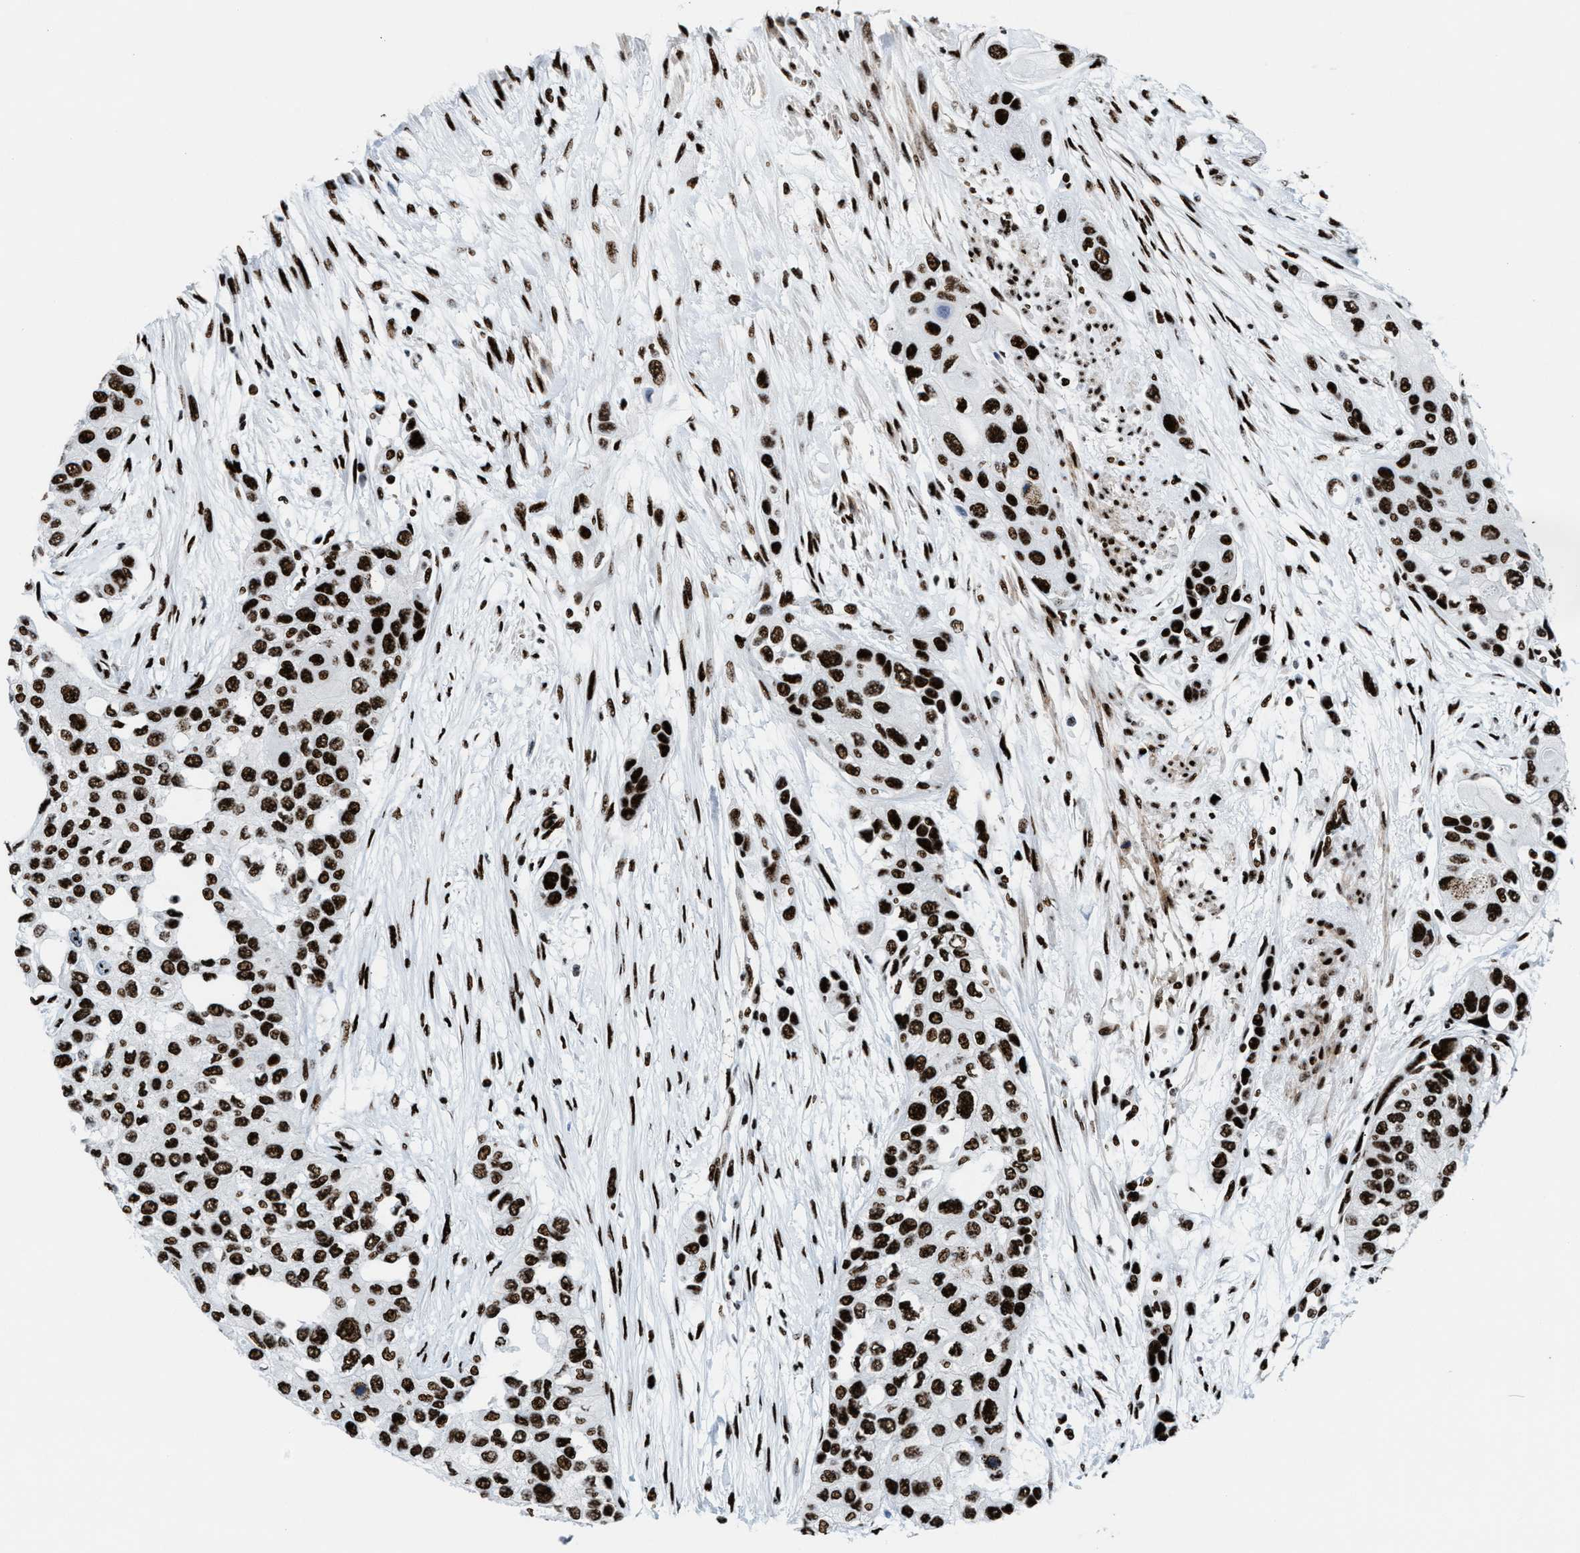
{"staining": {"intensity": "strong", "quantity": ">75%", "location": "nuclear"}, "tissue": "urothelial cancer", "cell_type": "Tumor cells", "image_type": "cancer", "snomed": [{"axis": "morphology", "description": "Urothelial carcinoma, High grade"}, {"axis": "topography", "description": "Urinary bladder"}], "caption": "IHC (DAB) staining of human high-grade urothelial carcinoma reveals strong nuclear protein positivity in about >75% of tumor cells.", "gene": "NONO", "patient": {"sex": "female", "age": 56}}